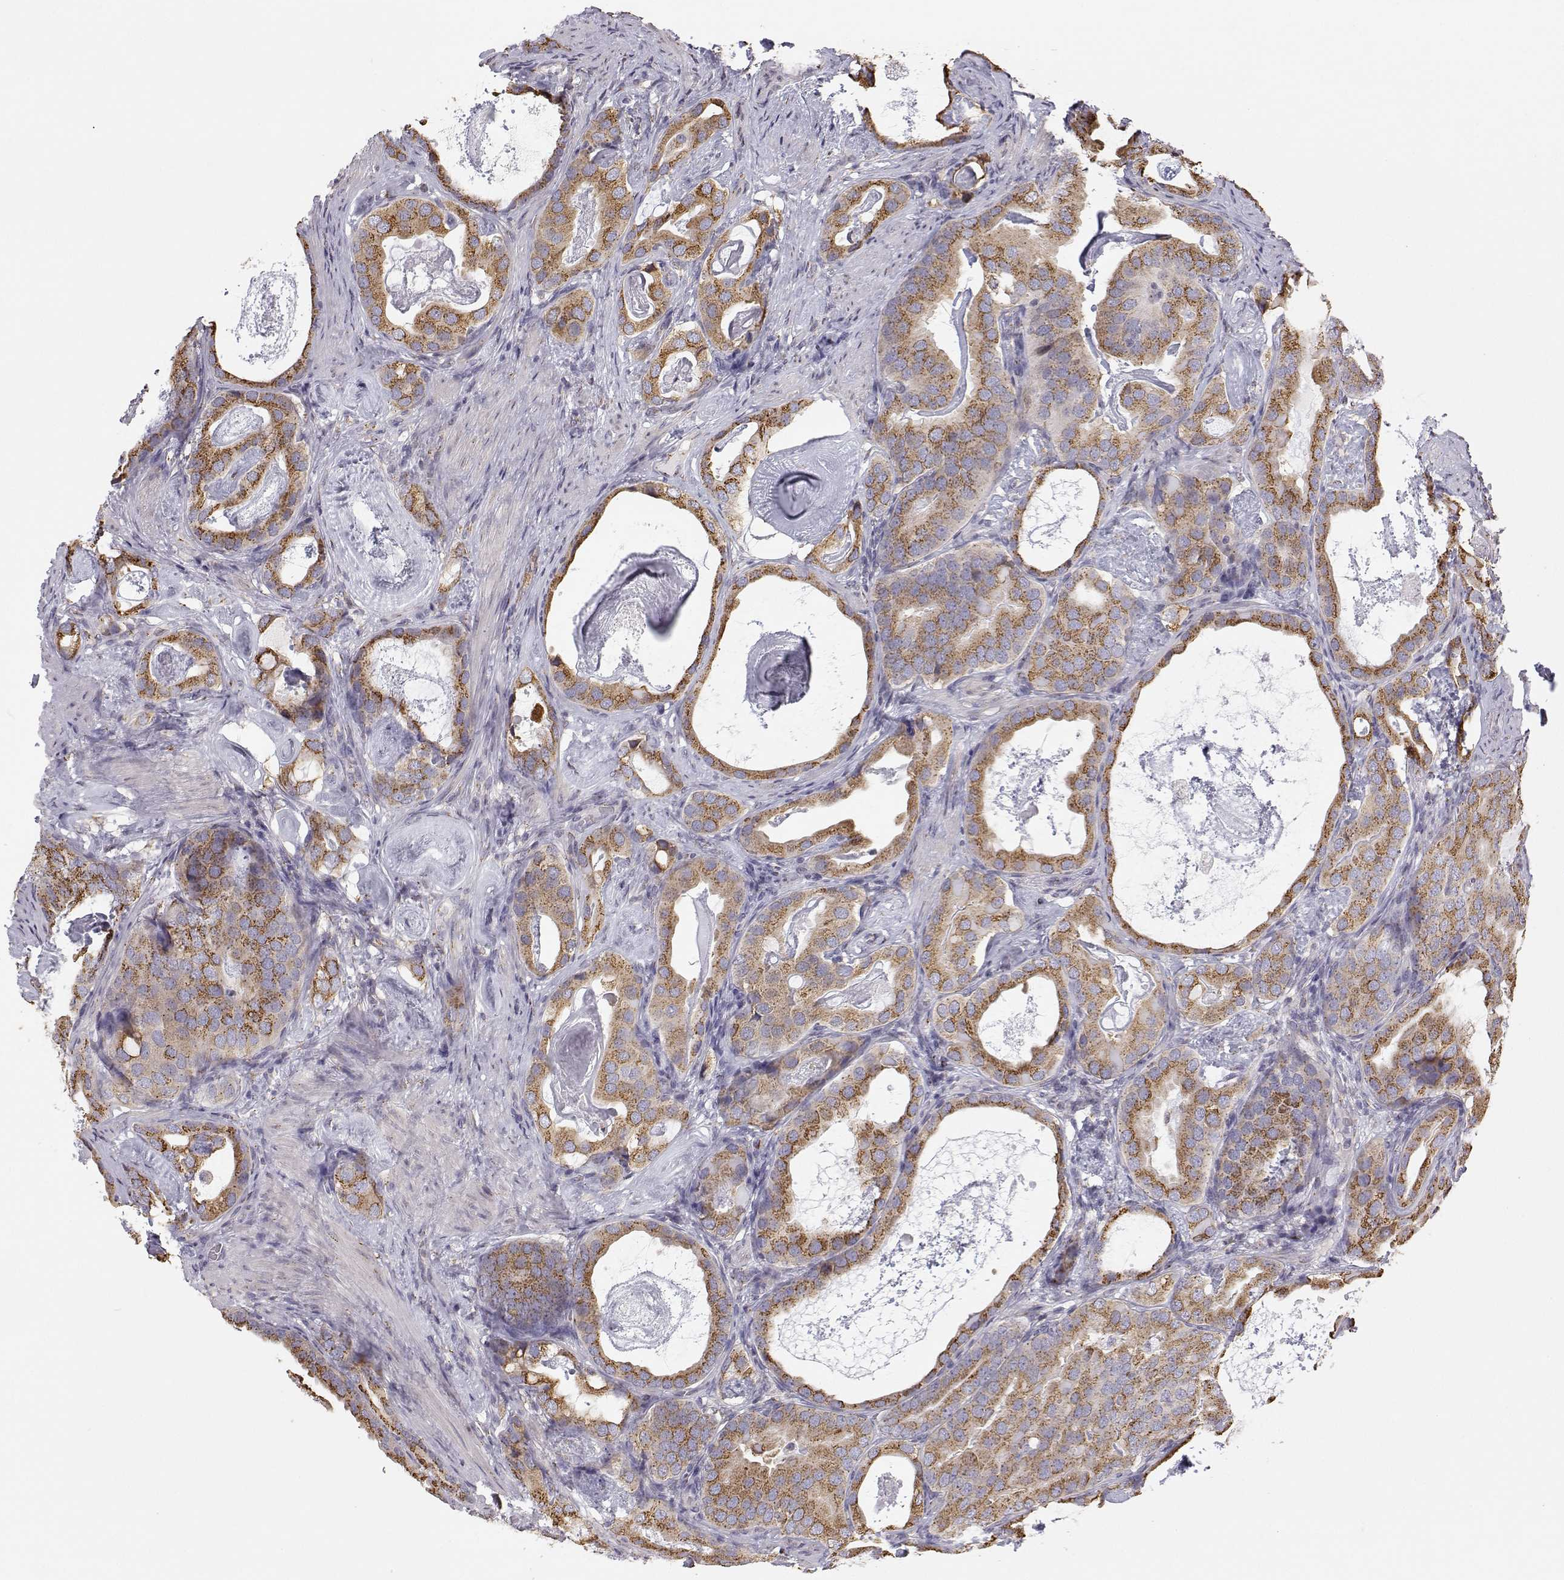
{"staining": {"intensity": "moderate", "quantity": ">75%", "location": "cytoplasmic/membranous"}, "tissue": "prostate cancer", "cell_type": "Tumor cells", "image_type": "cancer", "snomed": [{"axis": "morphology", "description": "Adenocarcinoma, Low grade"}, {"axis": "topography", "description": "Prostate and seminal vesicle, NOS"}], "caption": "Prostate cancer (adenocarcinoma (low-grade)) was stained to show a protein in brown. There is medium levels of moderate cytoplasmic/membranous staining in approximately >75% of tumor cells.", "gene": "STARD13", "patient": {"sex": "male", "age": 71}}